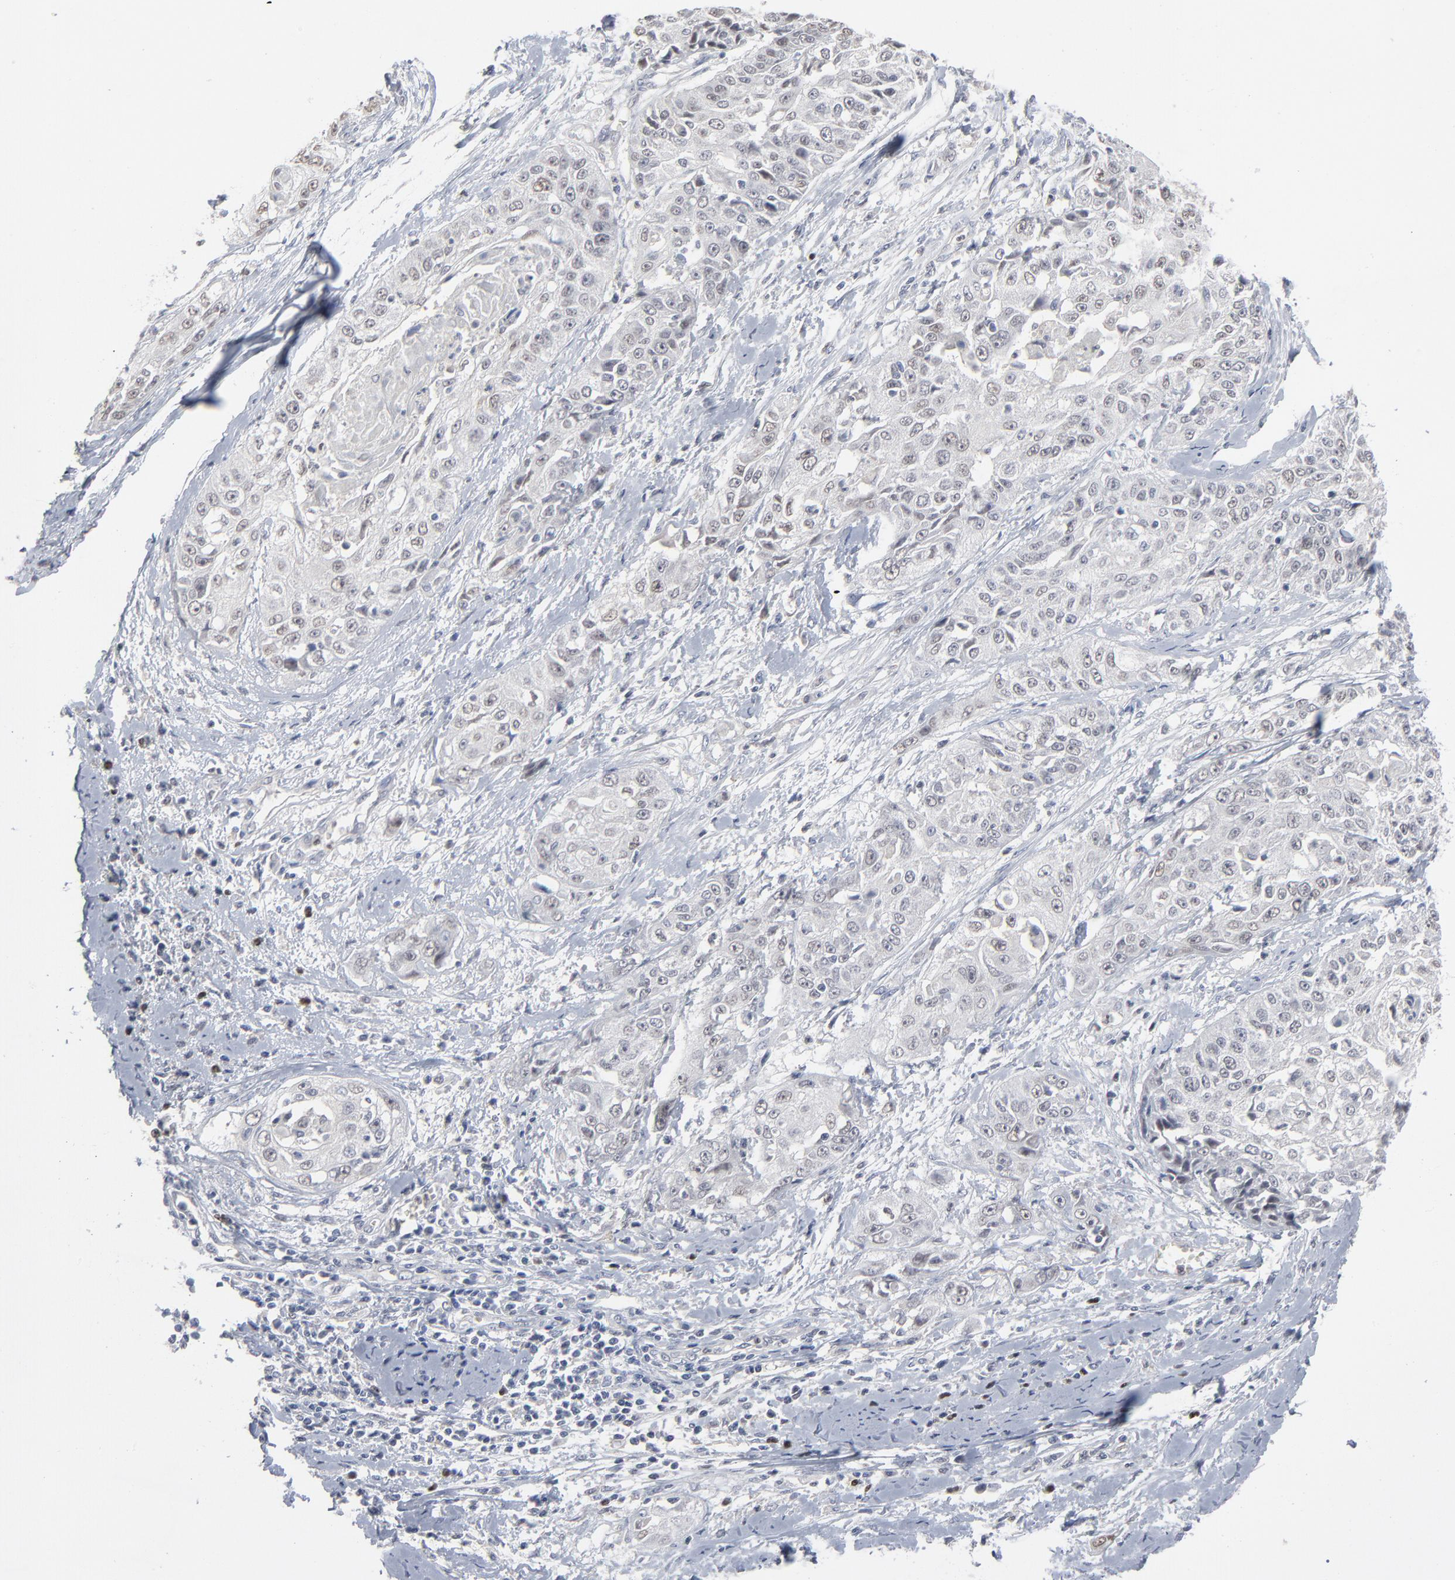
{"staining": {"intensity": "negative", "quantity": "none", "location": "none"}, "tissue": "cervical cancer", "cell_type": "Tumor cells", "image_type": "cancer", "snomed": [{"axis": "morphology", "description": "Squamous cell carcinoma, NOS"}, {"axis": "topography", "description": "Cervix"}], "caption": "Immunohistochemistry (IHC) histopathology image of neoplastic tissue: cervical cancer stained with DAB shows no significant protein expression in tumor cells. The staining is performed using DAB (3,3'-diaminobenzidine) brown chromogen with nuclei counter-stained in using hematoxylin.", "gene": "FOXN2", "patient": {"sex": "female", "age": 64}}